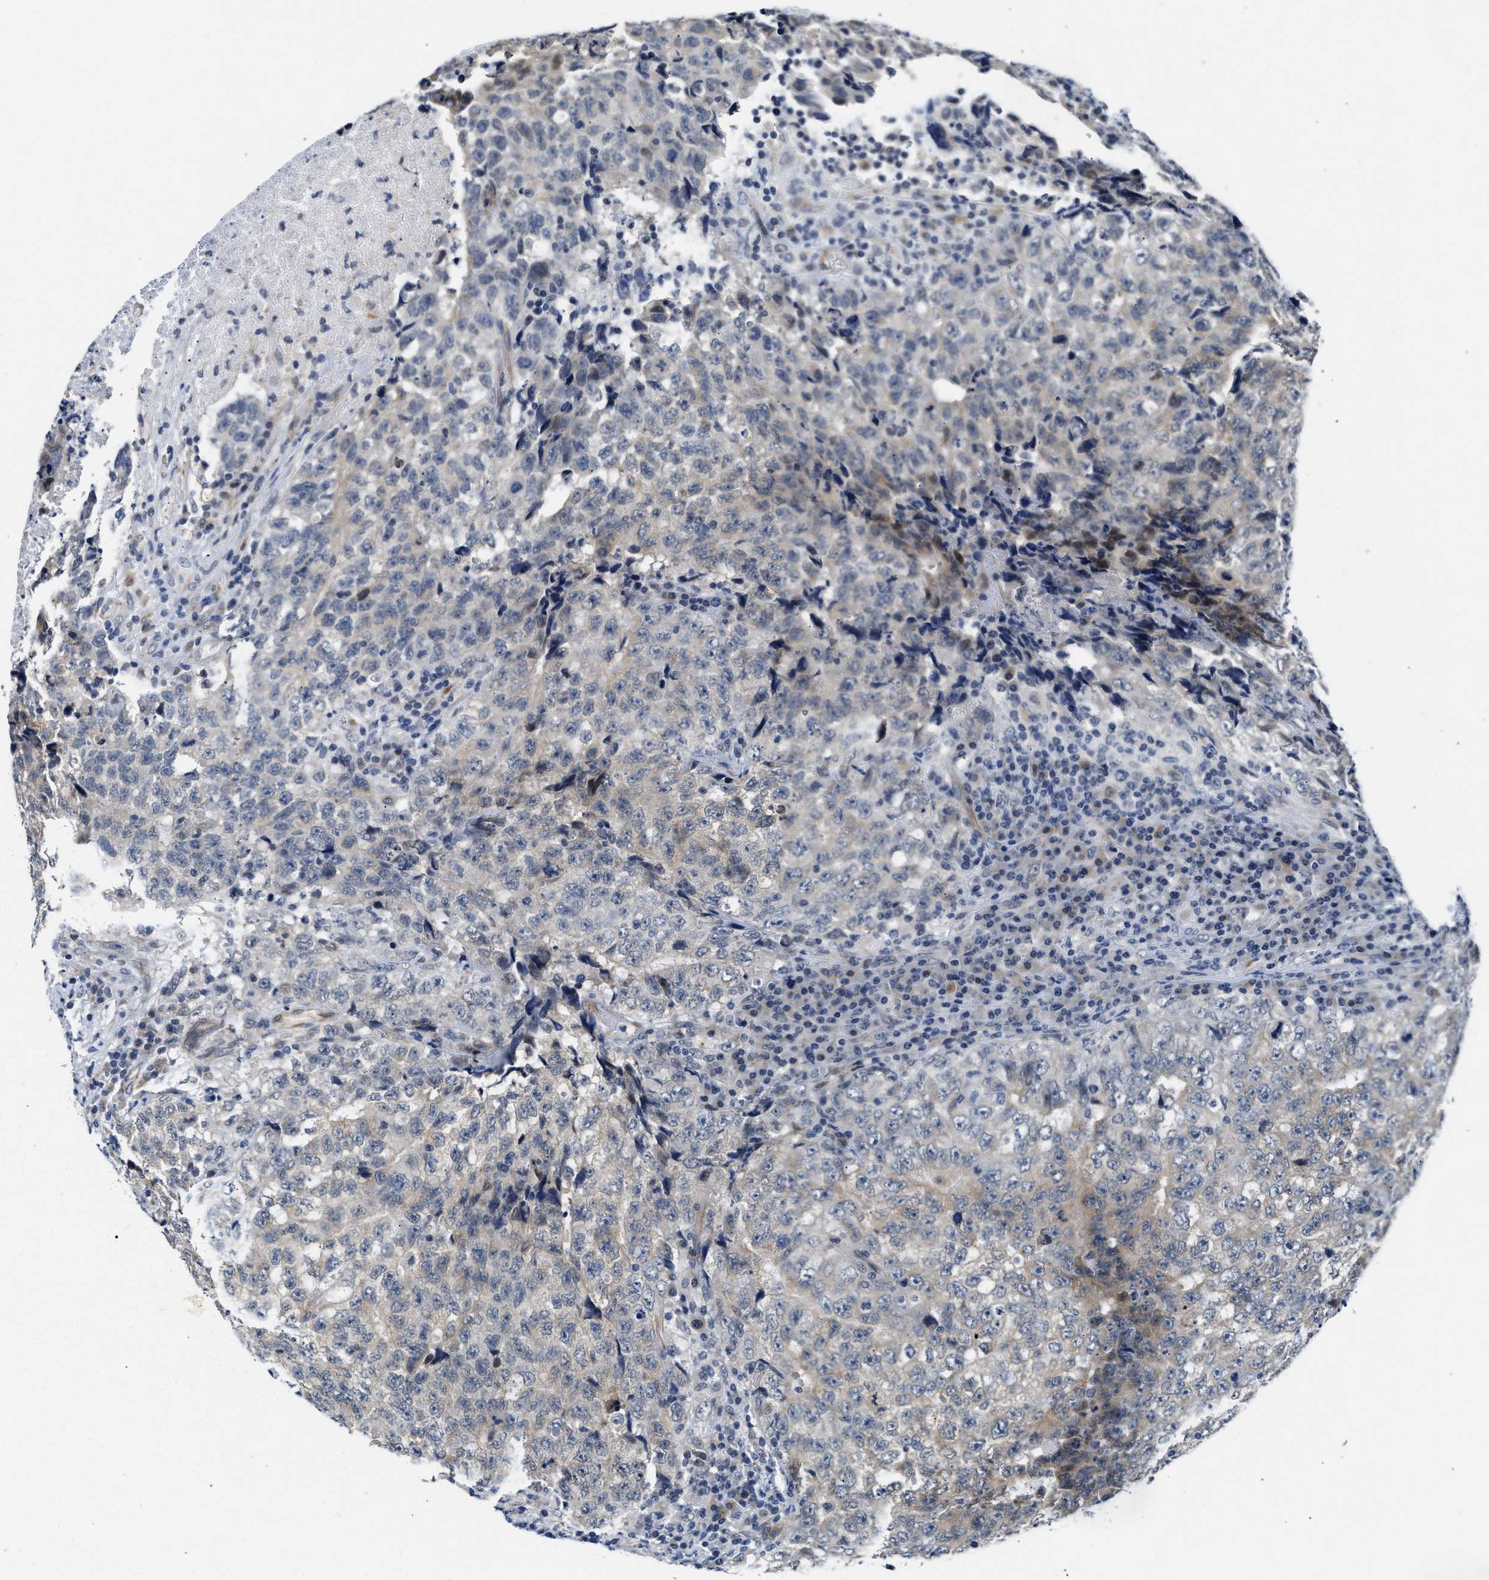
{"staining": {"intensity": "weak", "quantity": "25%-75%", "location": "cytoplasmic/membranous"}, "tissue": "testis cancer", "cell_type": "Tumor cells", "image_type": "cancer", "snomed": [{"axis": "morphology", "description": "Necrosis, NOS"}, {"axis": "morphology", "description": "Carcinoma, Embryonal, NOS"}, {"axis": "topography", "description": "Testis"}], "caption": "There is low levels of weak cytoplasmic/membranous staining in tumor cells of embryonal carcinoma (testis), as demonstrated by immunohistochemical staining (brown color).", "gene": "PPM1H", "patient": {"sex": "male", "age": 19}}